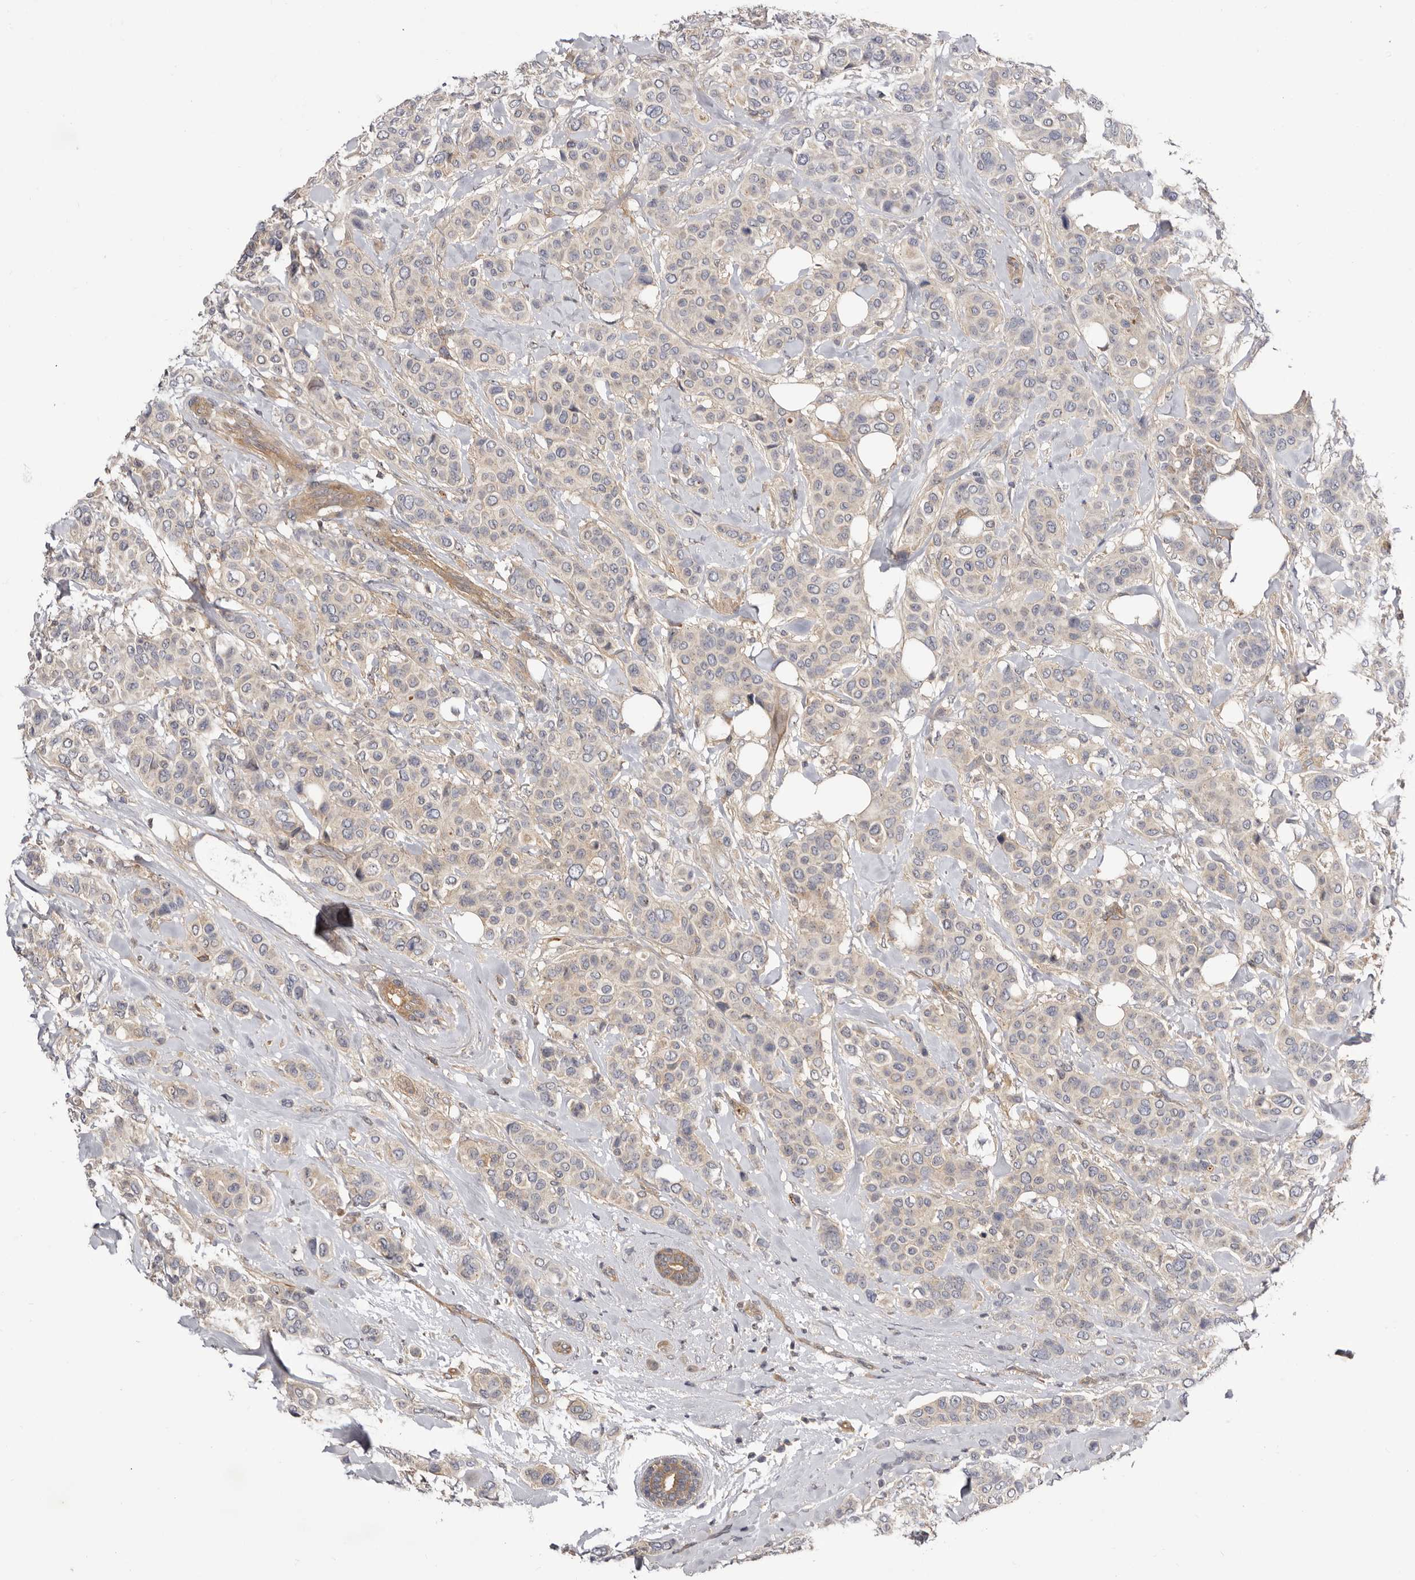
{"staining": {"intensity": "weak", "quantity": "<25%", "location": "cytoplasmic/membranous,nuclear"}, "tissue": "breast cancer", "cell_type": "Tumor cells", "image_type": "cancer", "snomed": [{"axis": "morphology", "description": "Lobular carcinoma"}, {"axis": "topography", "description": "Breast"}], "caption": "This micrograph is of breast cancer (lobular carcinoma) stained with IHC to label a protein in brown with the nuclei are counter-stained blue. There is no expression in tumor cells.", "gene": "PANK4", "patient": {"sex": "female", "age": 51}}